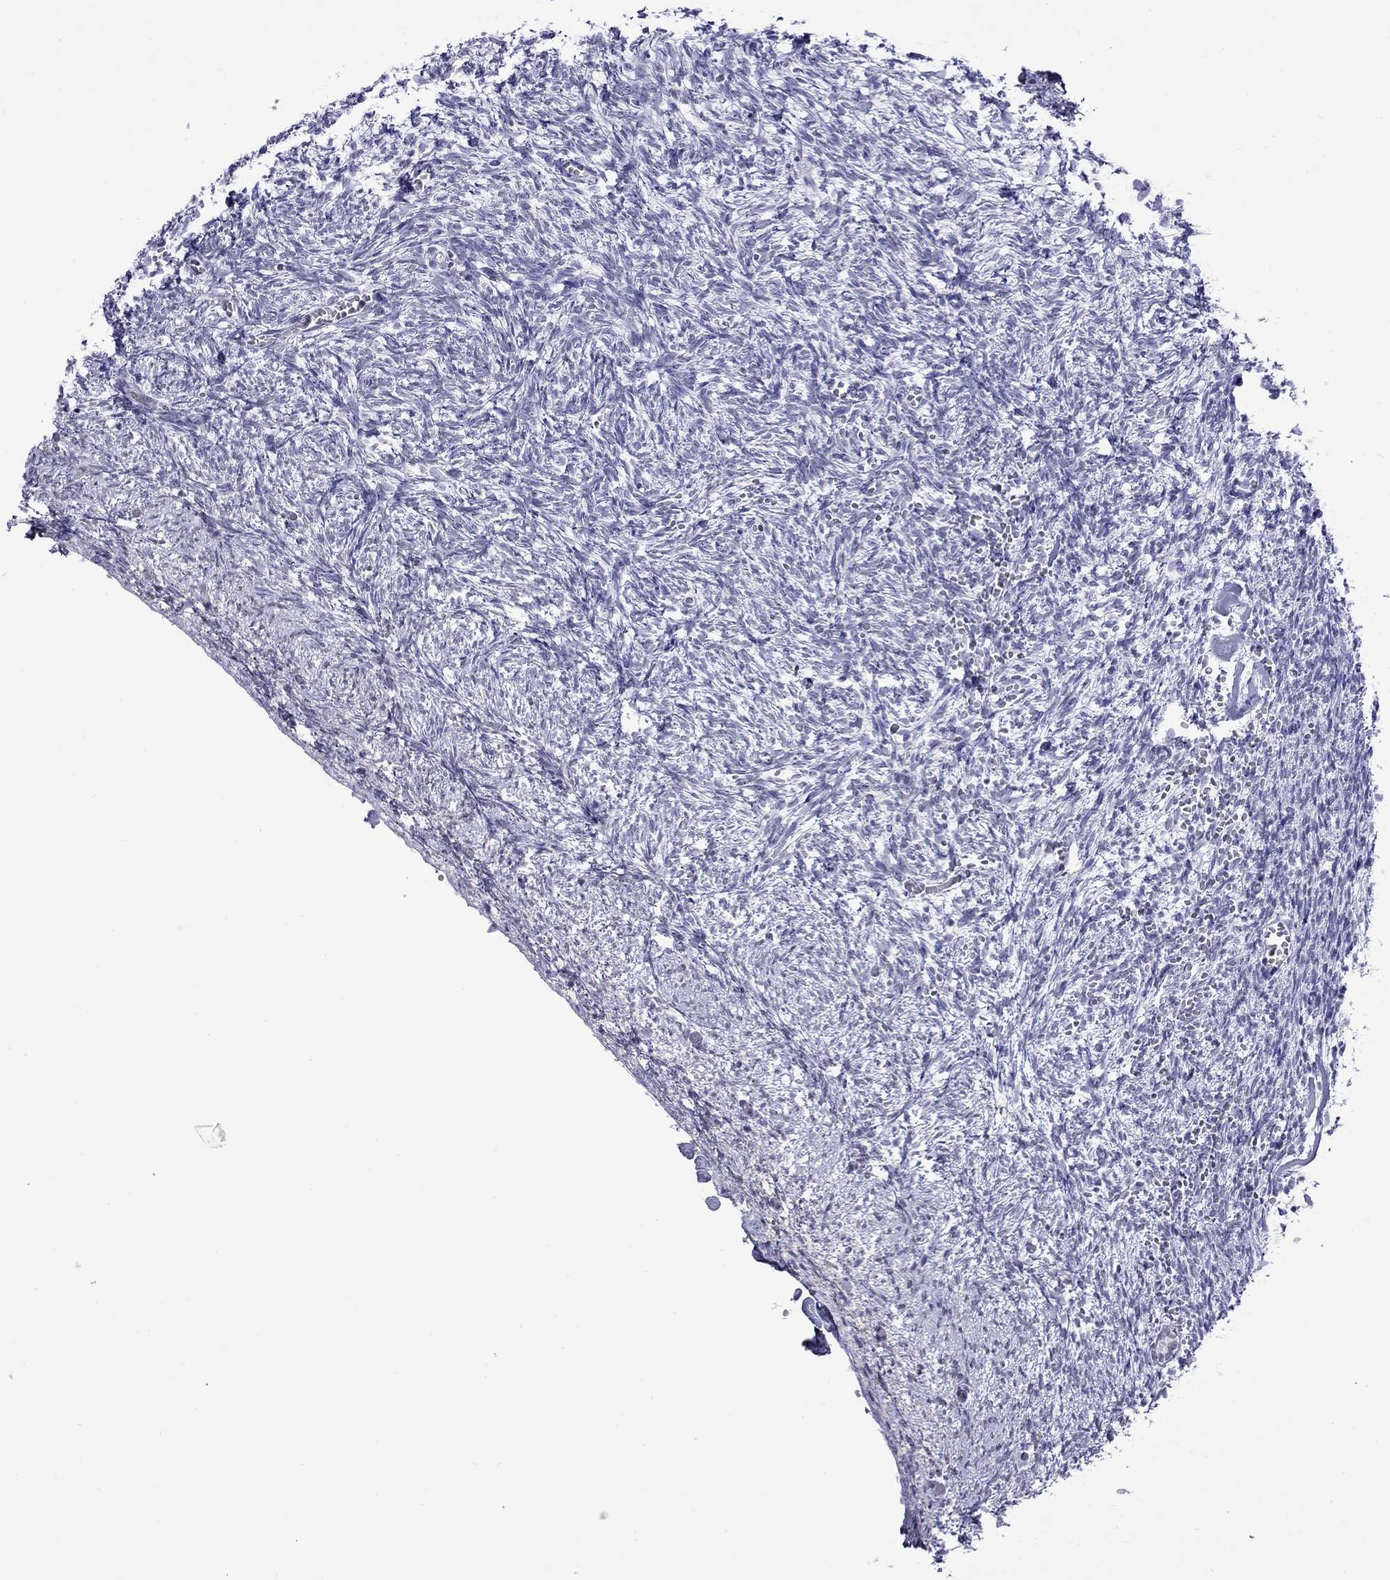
{"staining": {"intensity": "negative", "quantity": "none", "location": "none"}, "tissue": "ovary", "cell_type": "Follicle cells", "image_type": "normal", "snomed": [{"axis": "morphology", "description": "Normal tissue, NOS"}, {"axis": "topography", "description": "Ovary"}], "caption": "Follicle cells show no significant protein positivity in unremarkable ovary. Nuclei are stained in blue.", "gene": "SLC30A8", "patient": {"sex": "female", "age": 43}}